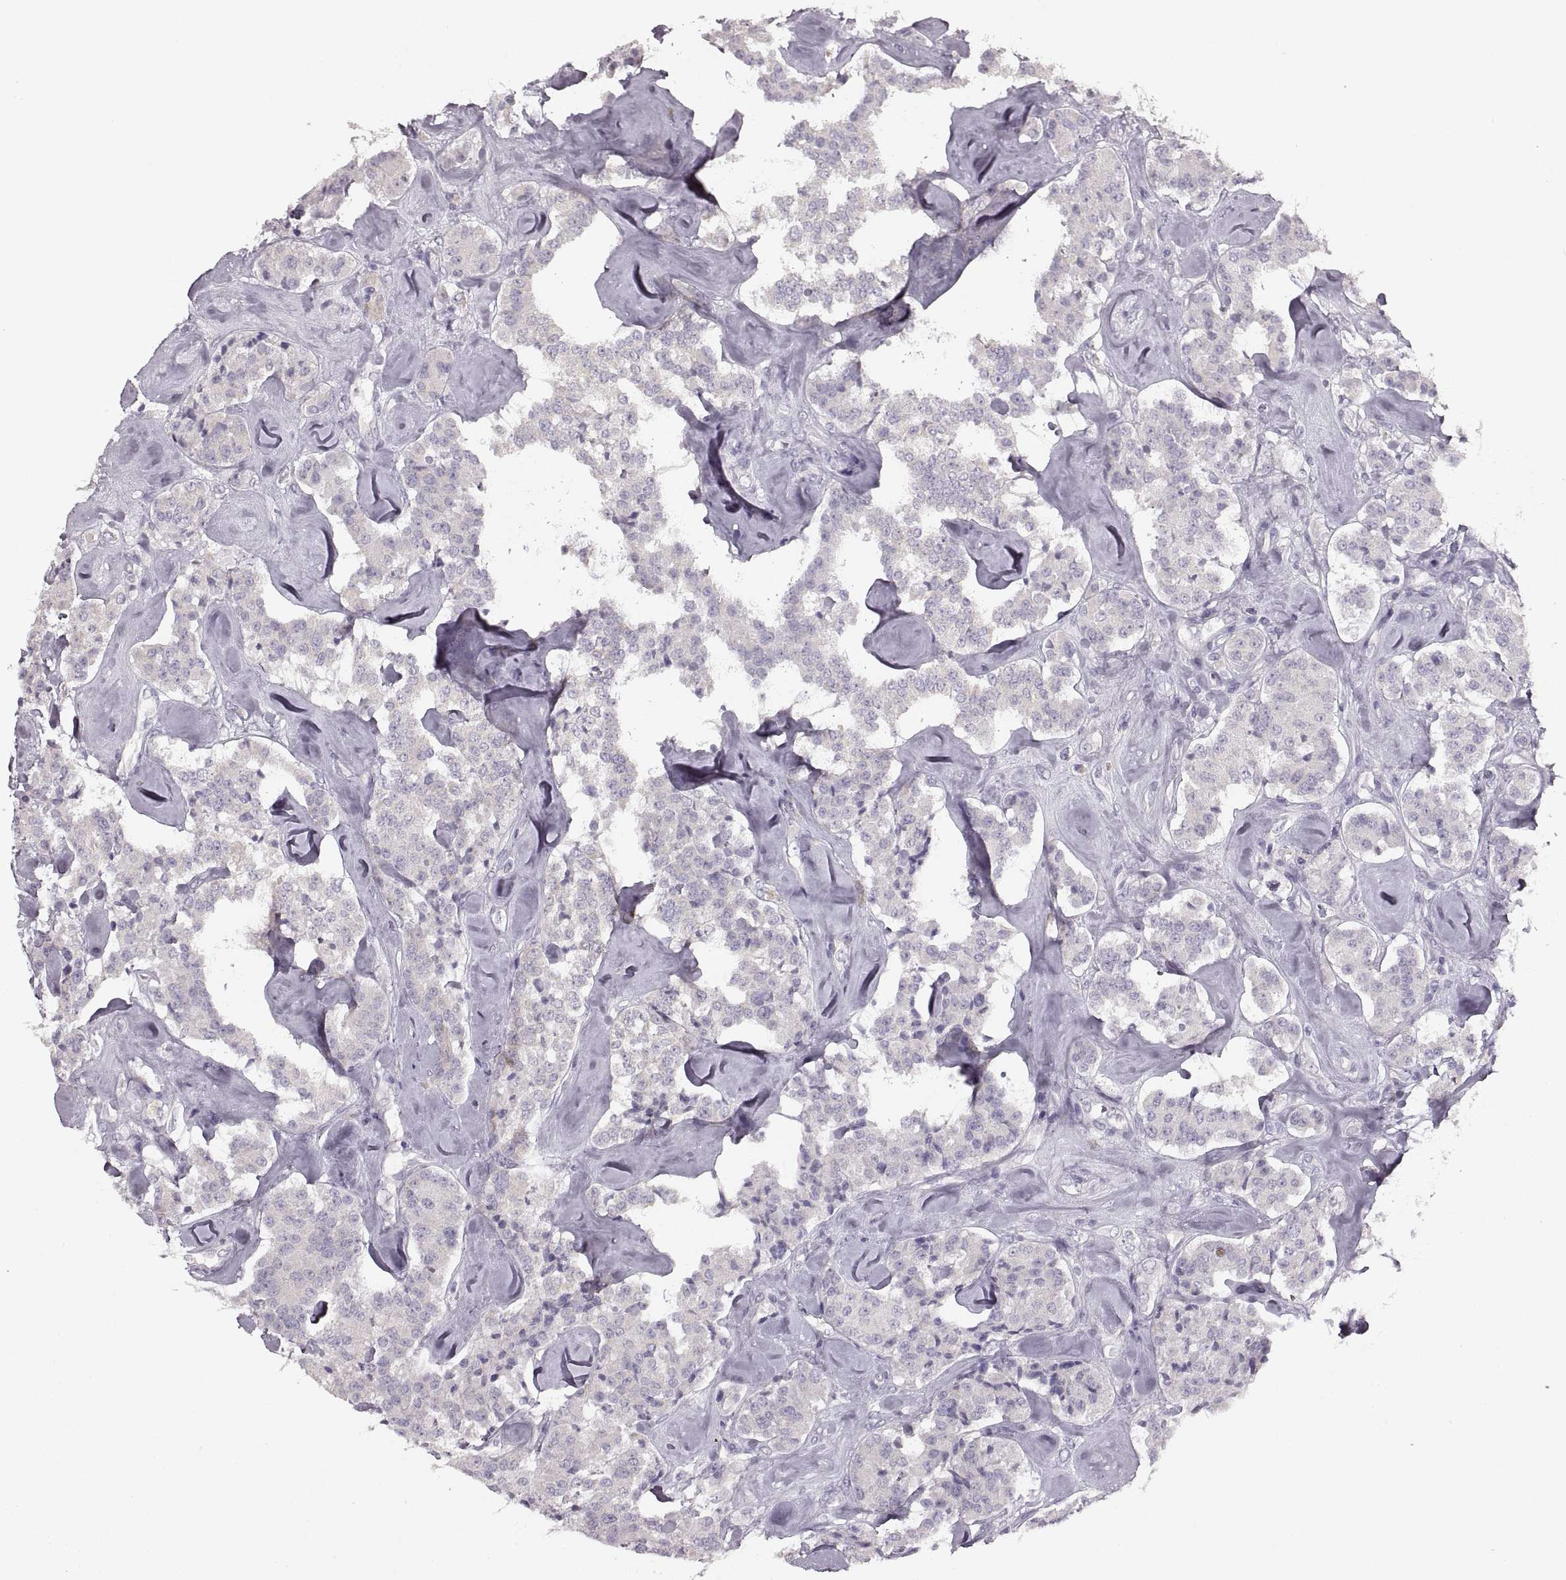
{"staining": {"intensity": "negative", "quantity": "none", "location": "none"}, "tissue": "carcinoid", "cell_type": "Tumor cells", "image_type": "cancer", "snomed": [{"axis": "morphology", "description": "Carcinoid, malignant, NOS"}, {"axis": "topography", "description": "Pancreas"}], "caption": "The photomicrograph exhibits no staining of tumor cells in carcinoid.", "gene": "CNTN1", "patient": {"sex": "male", "age": 41}}